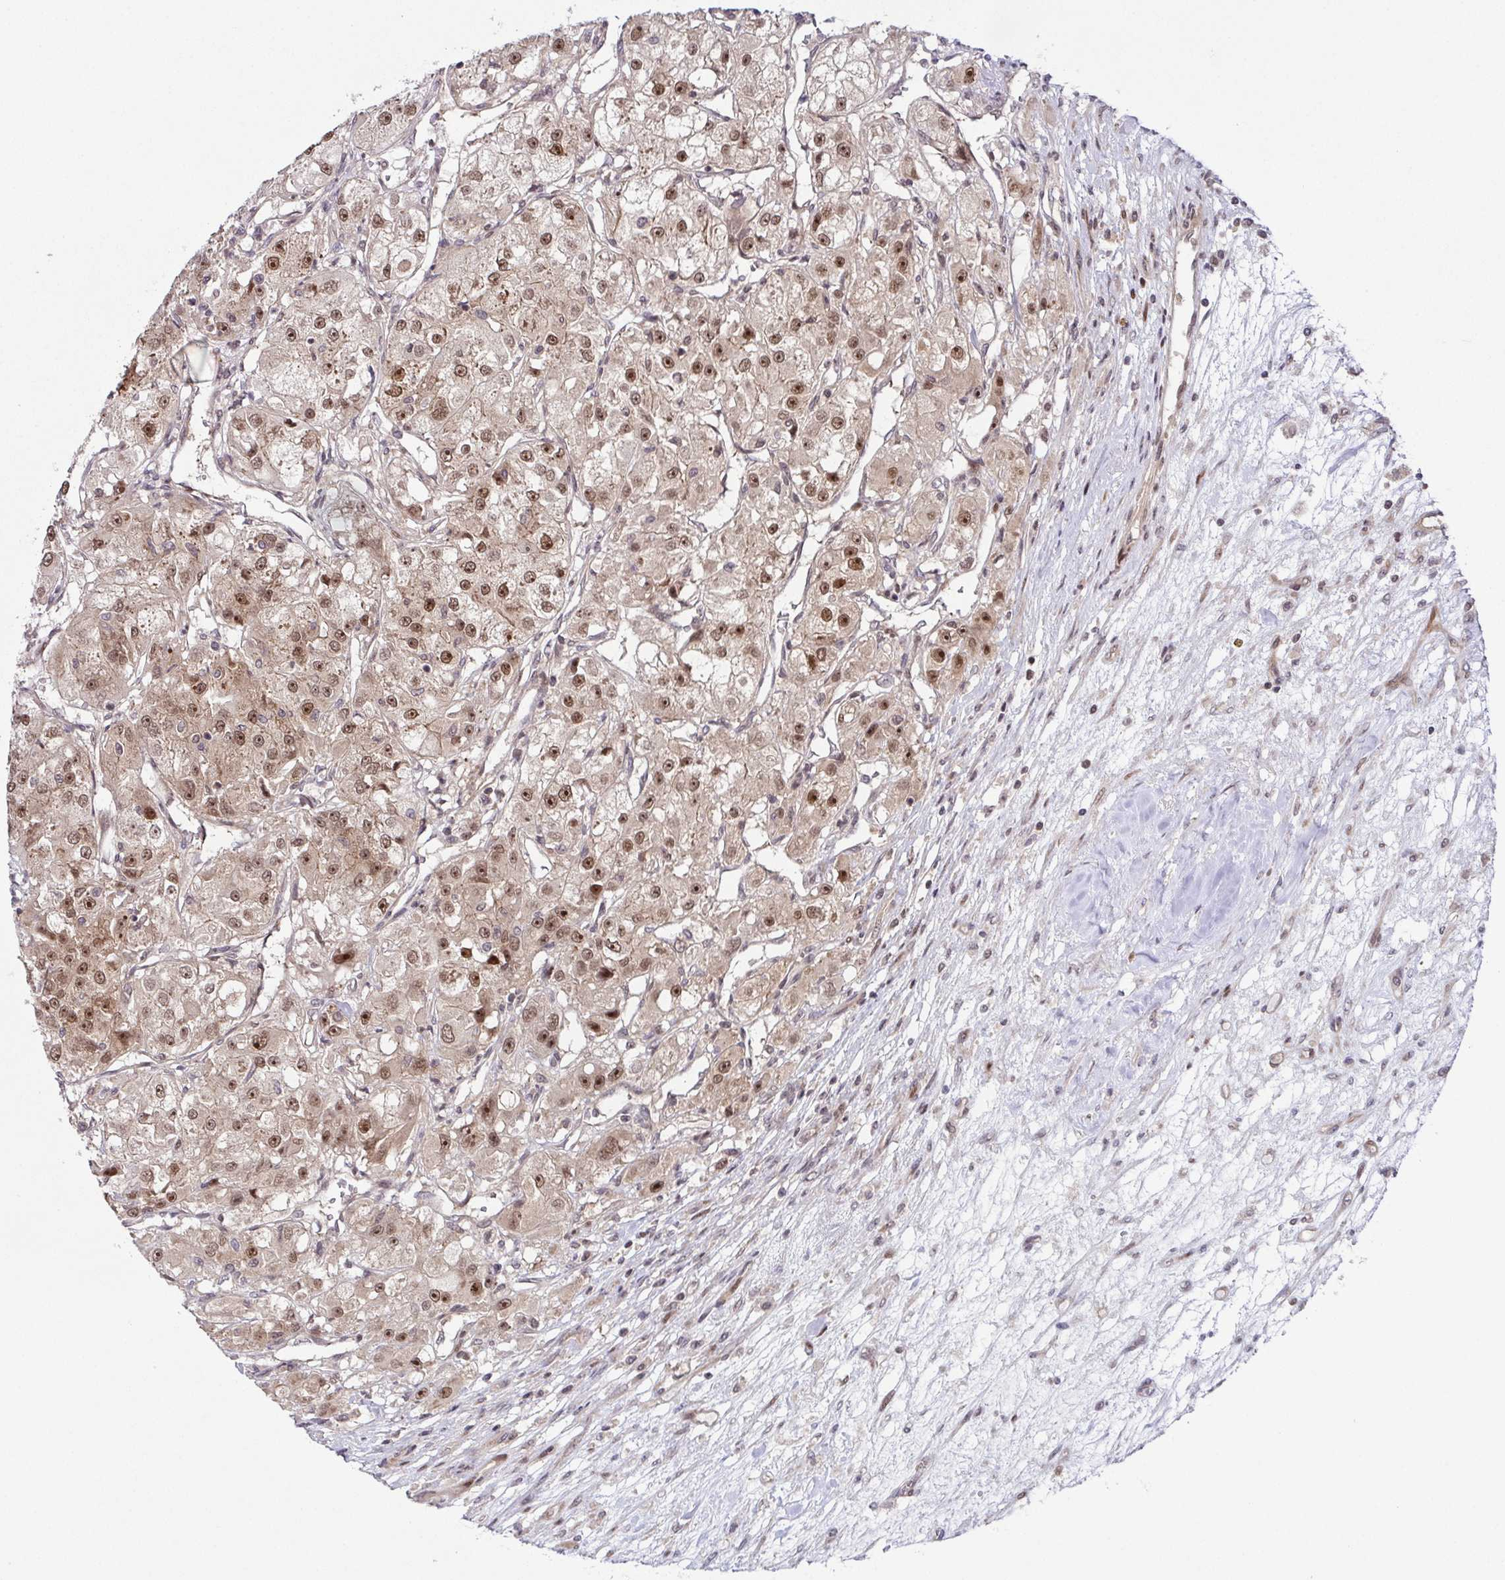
{"staining": {"intensity": "moderate", "quantity": ">75%", "location": "nuclear"}, "tissue": "renal cancer", "cell_type": "Tumor cells", "image_type": "cancer", "snomed": [{"axis": "morphology", "description": "Adenocarcinoma, NOS"}, {"axis": "topography", "description": "Kidney"}], "caption": "Immunohistochemical staining of renal adenocarcinoma reveals medium levels of moderate nuclear positivity in approximately >75% of tumor cells.", "gene": "DNAJB1", "patient": {"sex": "female", "age": 63}}